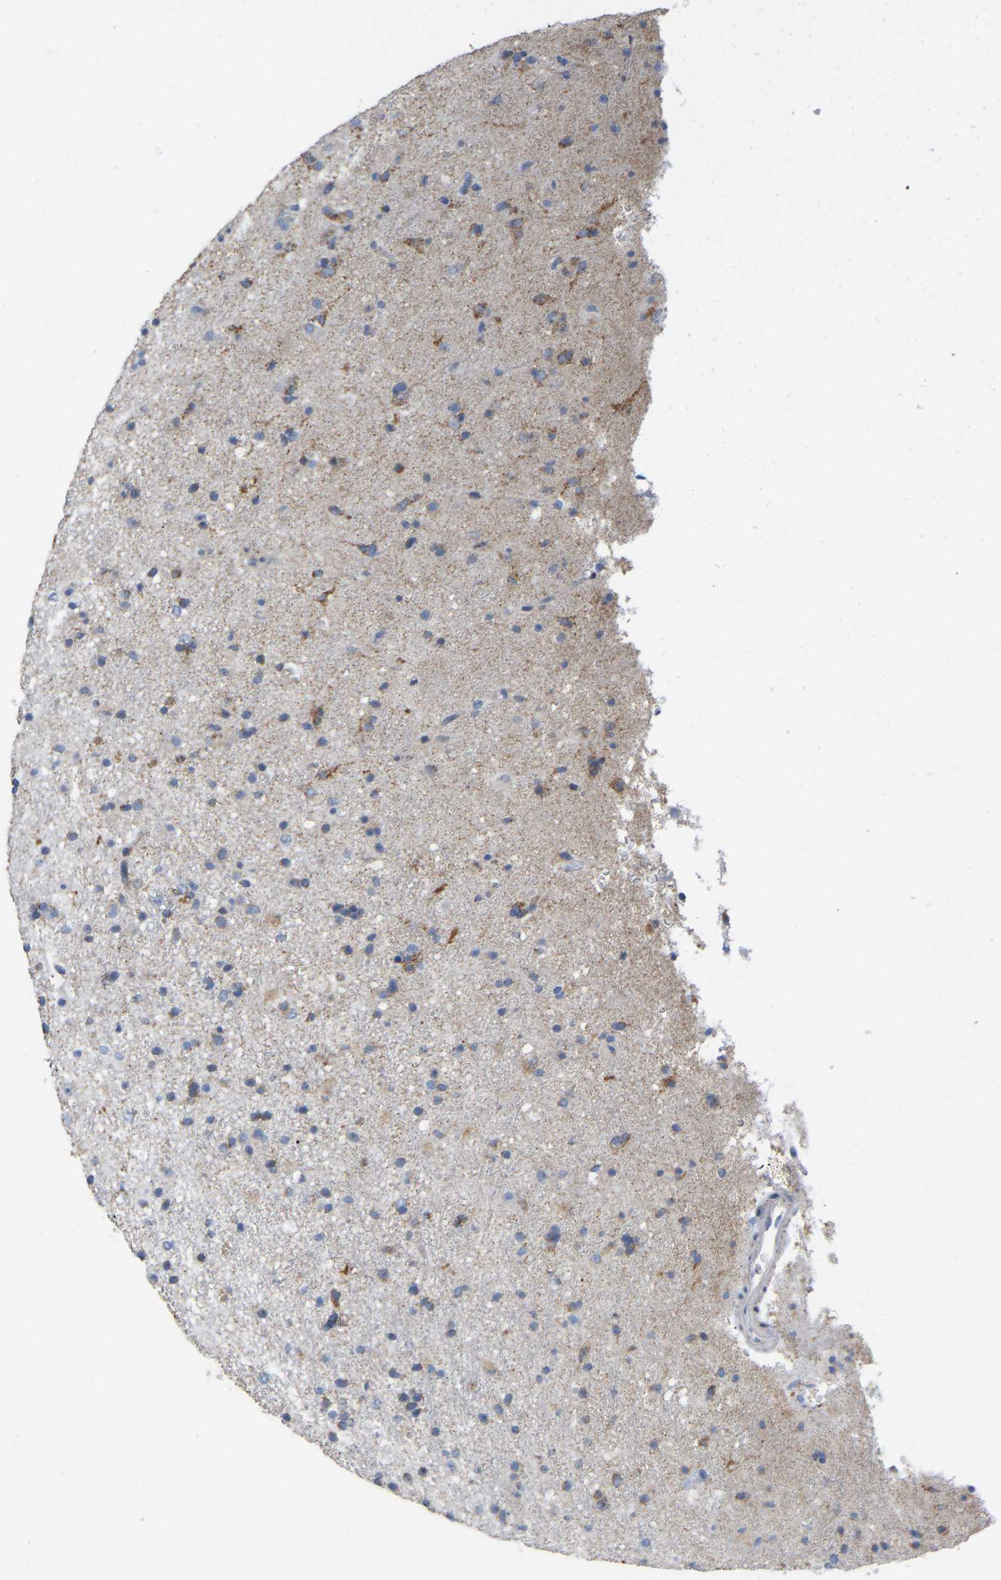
{"staining": {"intensity": "moderate", "quantity": "<25%", "location": "cytoplasmic/membranous"}, "tissue": "glioma", "cell_type": "Tumor cells", "image_type": "cancer", "snomed": [{"axis": "morphology", "description": "Glioma, malignant, Low grade"}, {"axis": "topography", "description": "Brain"}], "caption": "The photomicrograph exhibits staining of glioma, revealing moderate cytoplasmic/membranous protein positivity (brown color) within tumor cells. Using DAB (3,3'-diaminobenzidine) (brown) and hematoxylin (blue) stains, captured at high magnification using brightfield microscopy.", "gene": "CBLB", "patient": {"sex": "male", "age": 65}}